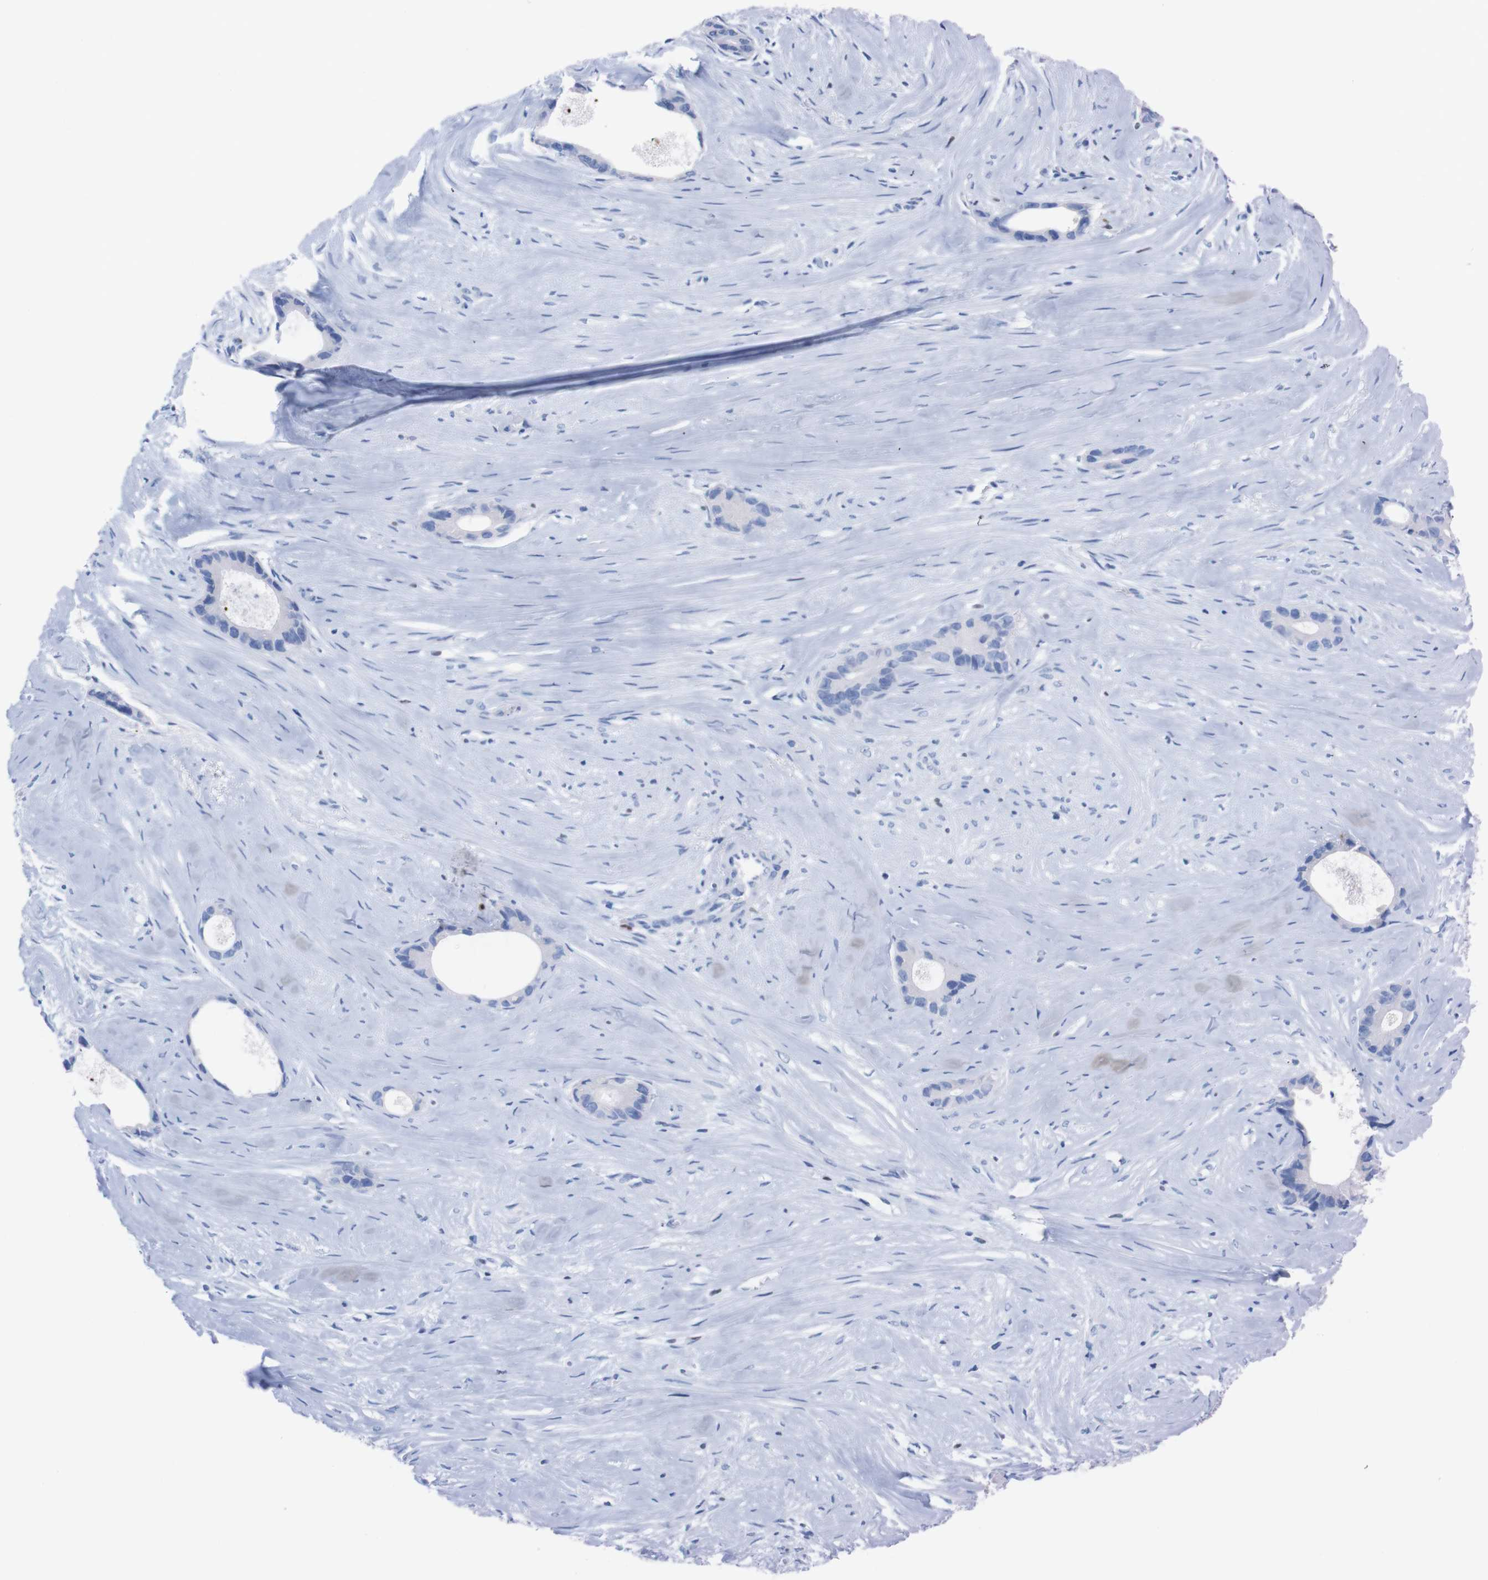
{"staining": {"intensity": "negative", "quantity": "none", "location": "none"}, "tissue": "liver cancer", "cell_type": "Tumor cells", "image_type": "cancer", "snomed": [{"axis": "morphology", "description": "Cholangiocarcinoma"}, {"axis": "topography", "description": "Liver"}], "caption": "The photomicrograph exhibits no staining of tumor cells in liver cancer (cholangiocarcinoma). Brightfield microscopy of immunohistochemistry (IHC) stained with DAB (3,3'-diaminobenzidine) (brown) and hematoxylin (blue), captured at high magnification.", "gene": "P2RY12", "patient": {"sex": "female", "age": 55}}